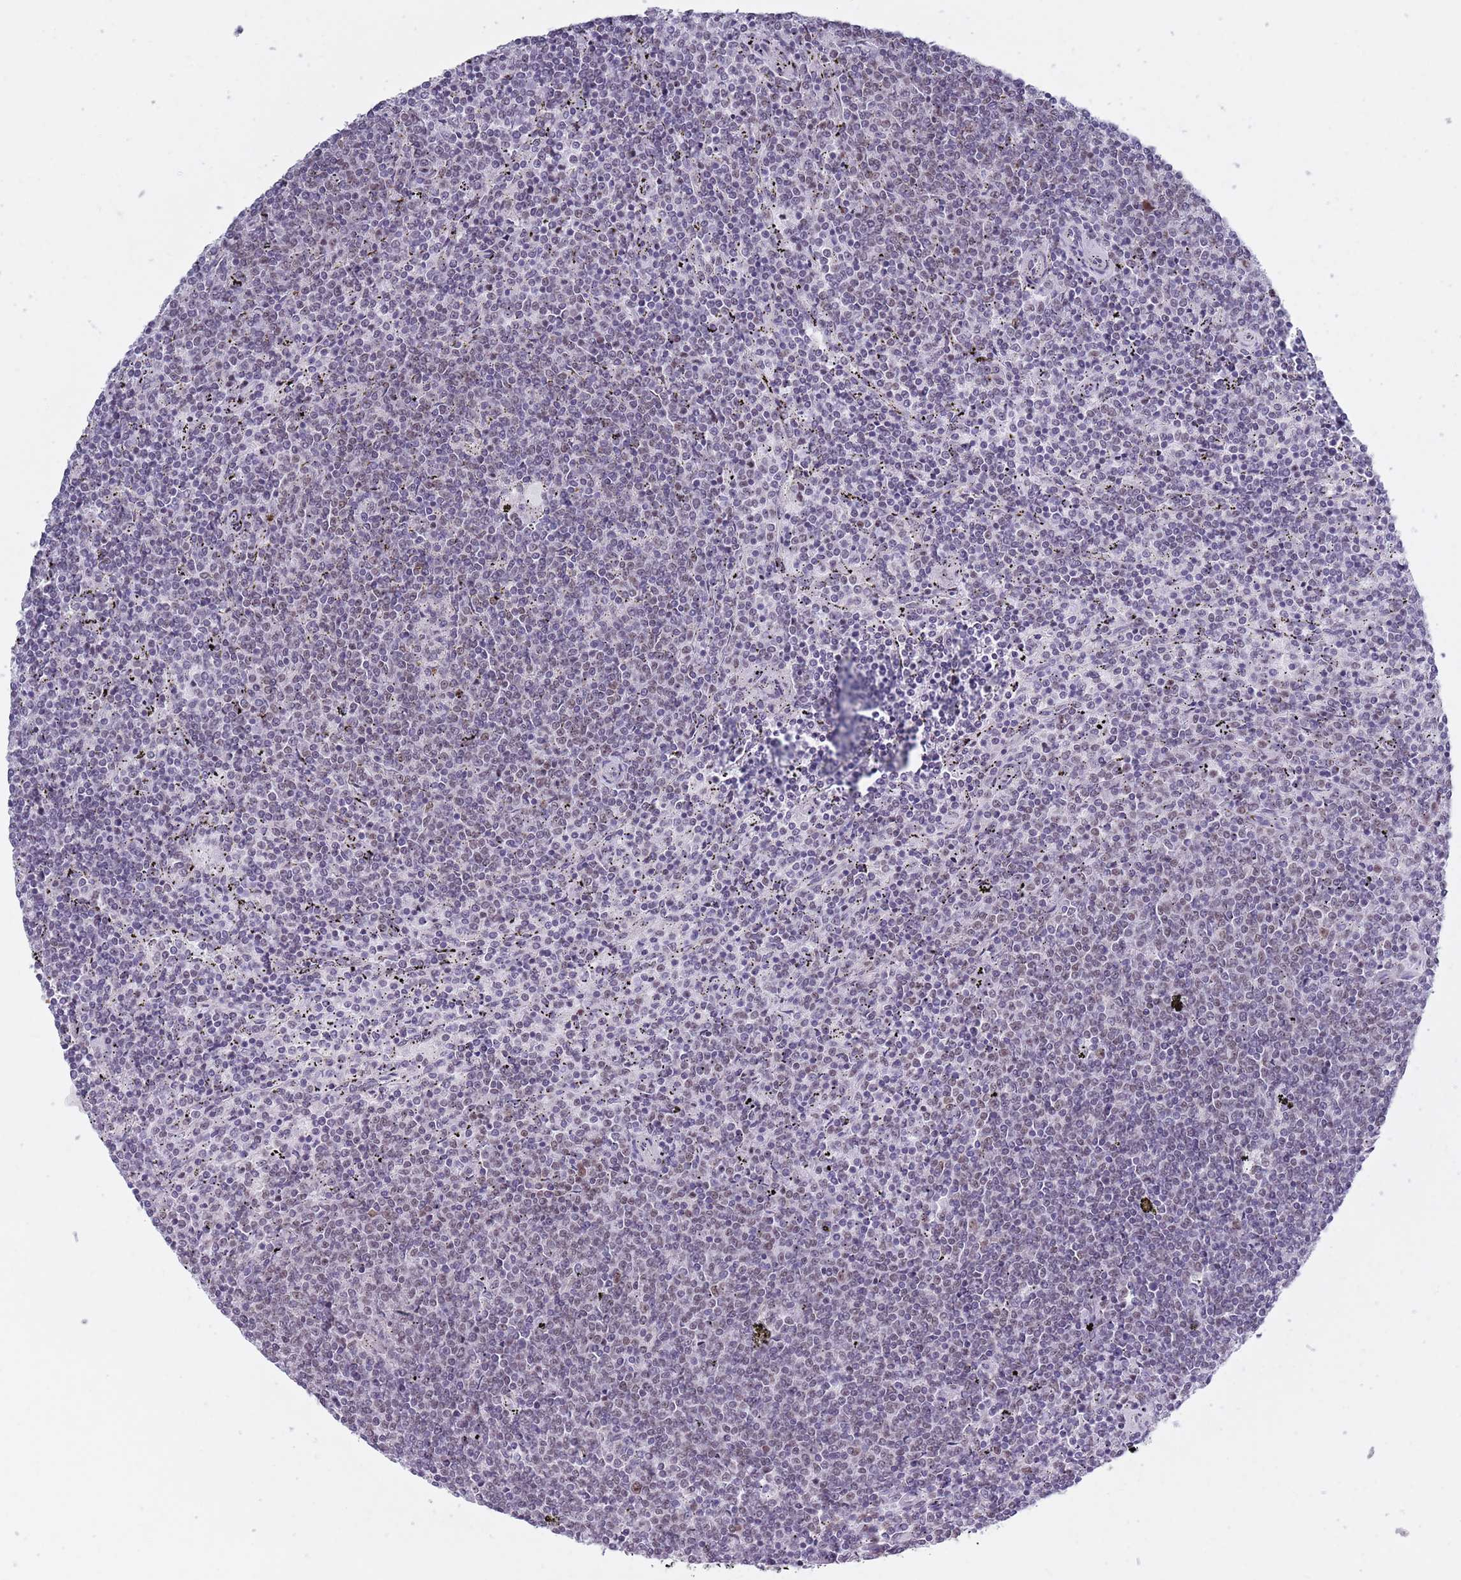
{"staining": {"intensity": "negative", "quantity": "none", "location": "none"}, "tissue": "lymphoma", "cell_type": "Tumor cells", "image_type": "cancer", "snomed": [{"axis": "morphology", "description": "Malignant lymphoma, non-Hodgkin's type, Low grade"}, {"axis": "topography", "description": "Spleen"}], "caption": "High power microscopy image of an IHC photomicrograph of malignant lymphoma, non-Hodgkin's type (low-grade), revealing no significant positivity in tumor cells.", "gene": "ZKSCAN2", "patient": {"sex": "female", "age": 50}}